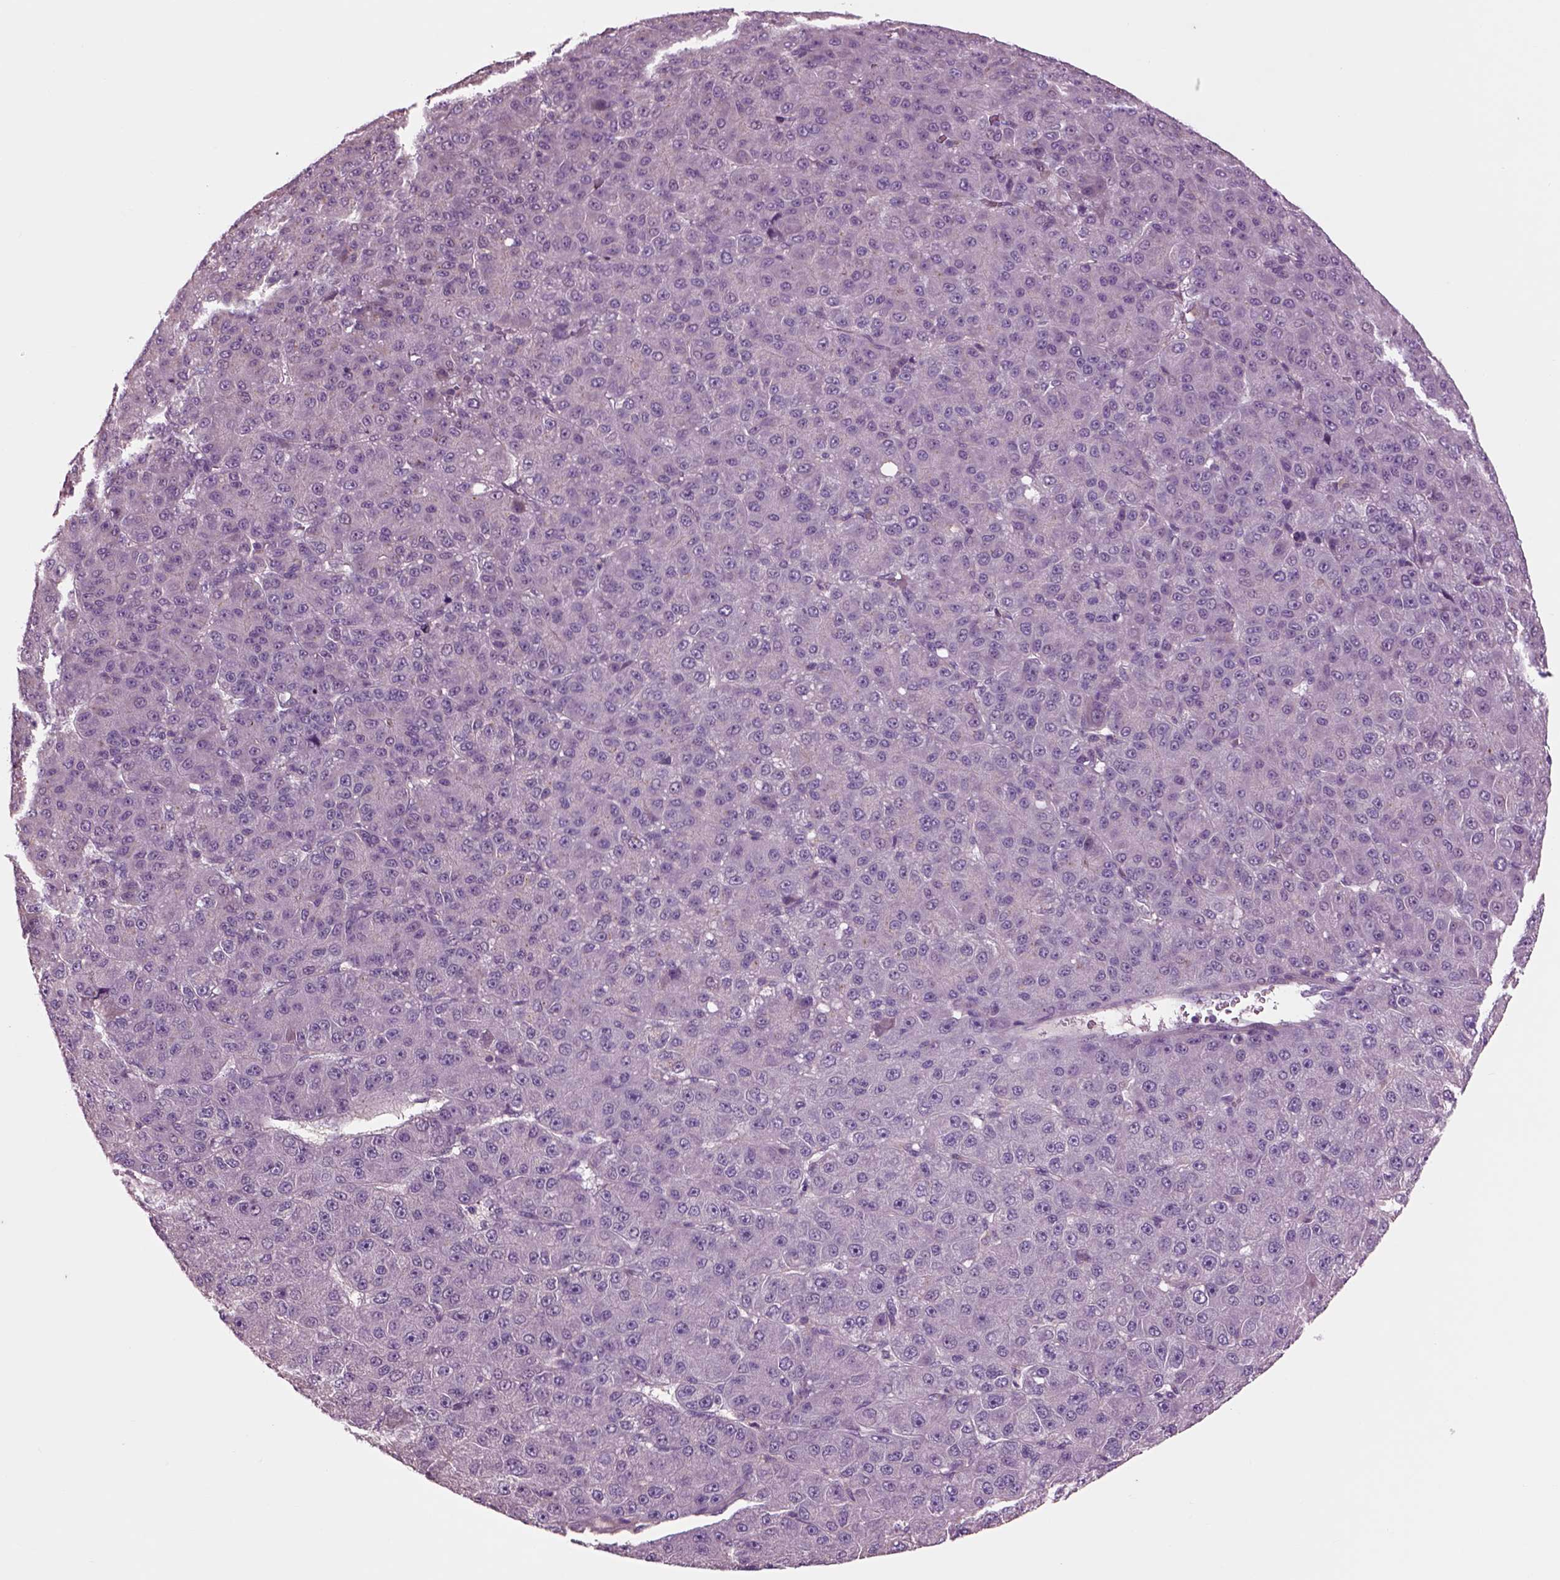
{"staining": {"intensity": "negative", "quantity": "none", "location": "none"}, "tissue": "liver cancer", "cell_type": "Tumor cells", "image_type": "cancer", "snomed": [{"axis": "morphology", "description": "Carcinoma, Hepatocellular, NOS"}, {"axis": "topography", "description": "Liver"}], "caption": "DAB (3,3'-diaminobenzidine) immunohistochemical staining of hepatocellular carcinoma (liver) shows no significant expression in tumor cells.", "gene": "CHGB", "patient": {"sex": "male", "age": 67}}